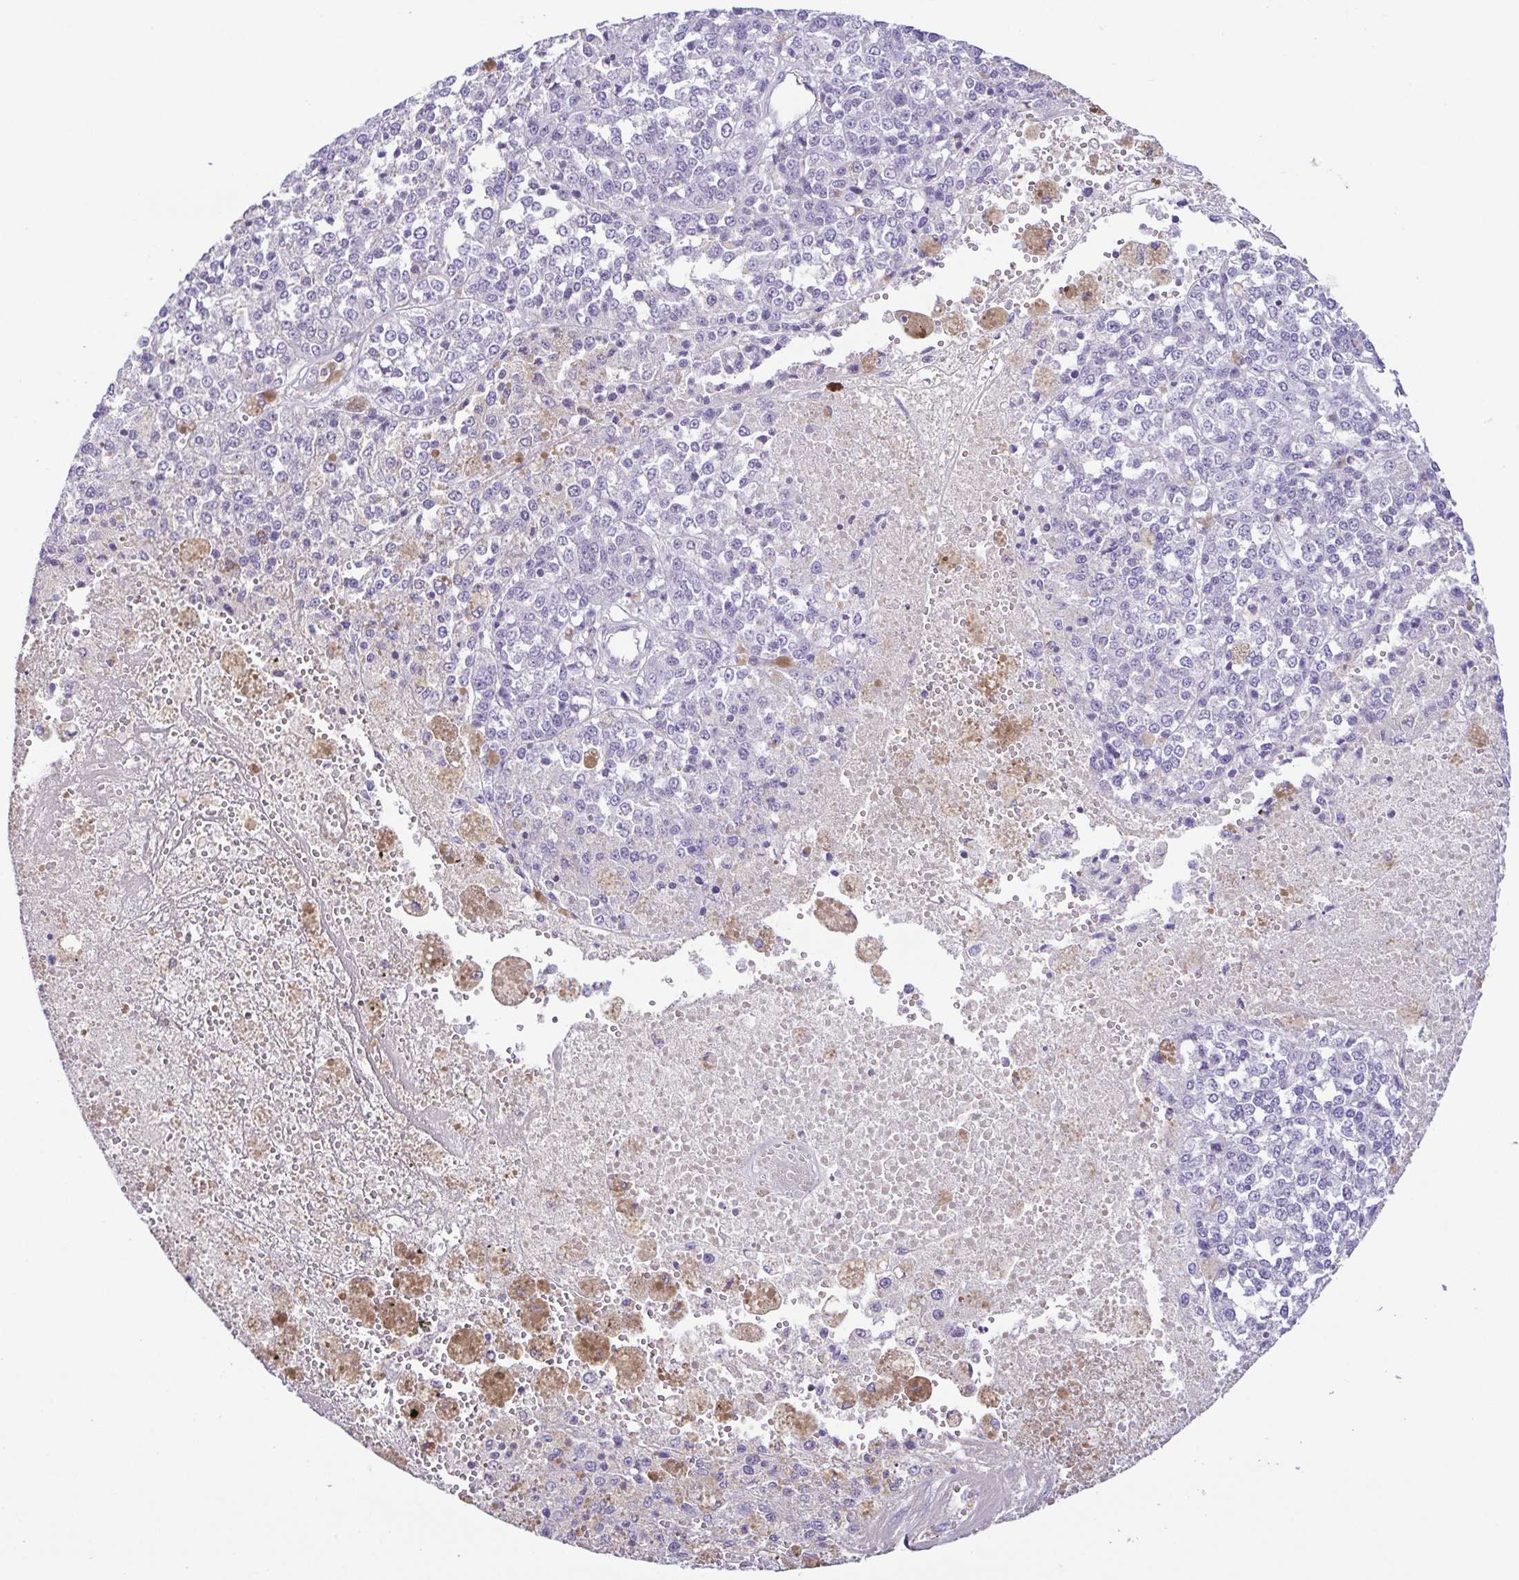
{"staining": {"intensity": "negative", "quantity": "none", "location": "none"}, "tissue": "melanoma", "cell_type": "Tumor cells", "image_type": "cancer", "snomed": [{"axis": "morphology", "description": "Malignant melanoma, Metastatic site"}, {"axis": "topography", "description": "Lymph node"}], "caption": "High magnification brightfield microscopy of malignant melanoma (metastatic site) stained with DAB (3,3'-diaminobenzidine) (brown) and counterstained with hematoxylin (blue): tumor cells show no significant staining.", "gene": "EPB42", "patient": {"sex": "female", "age": 64}}